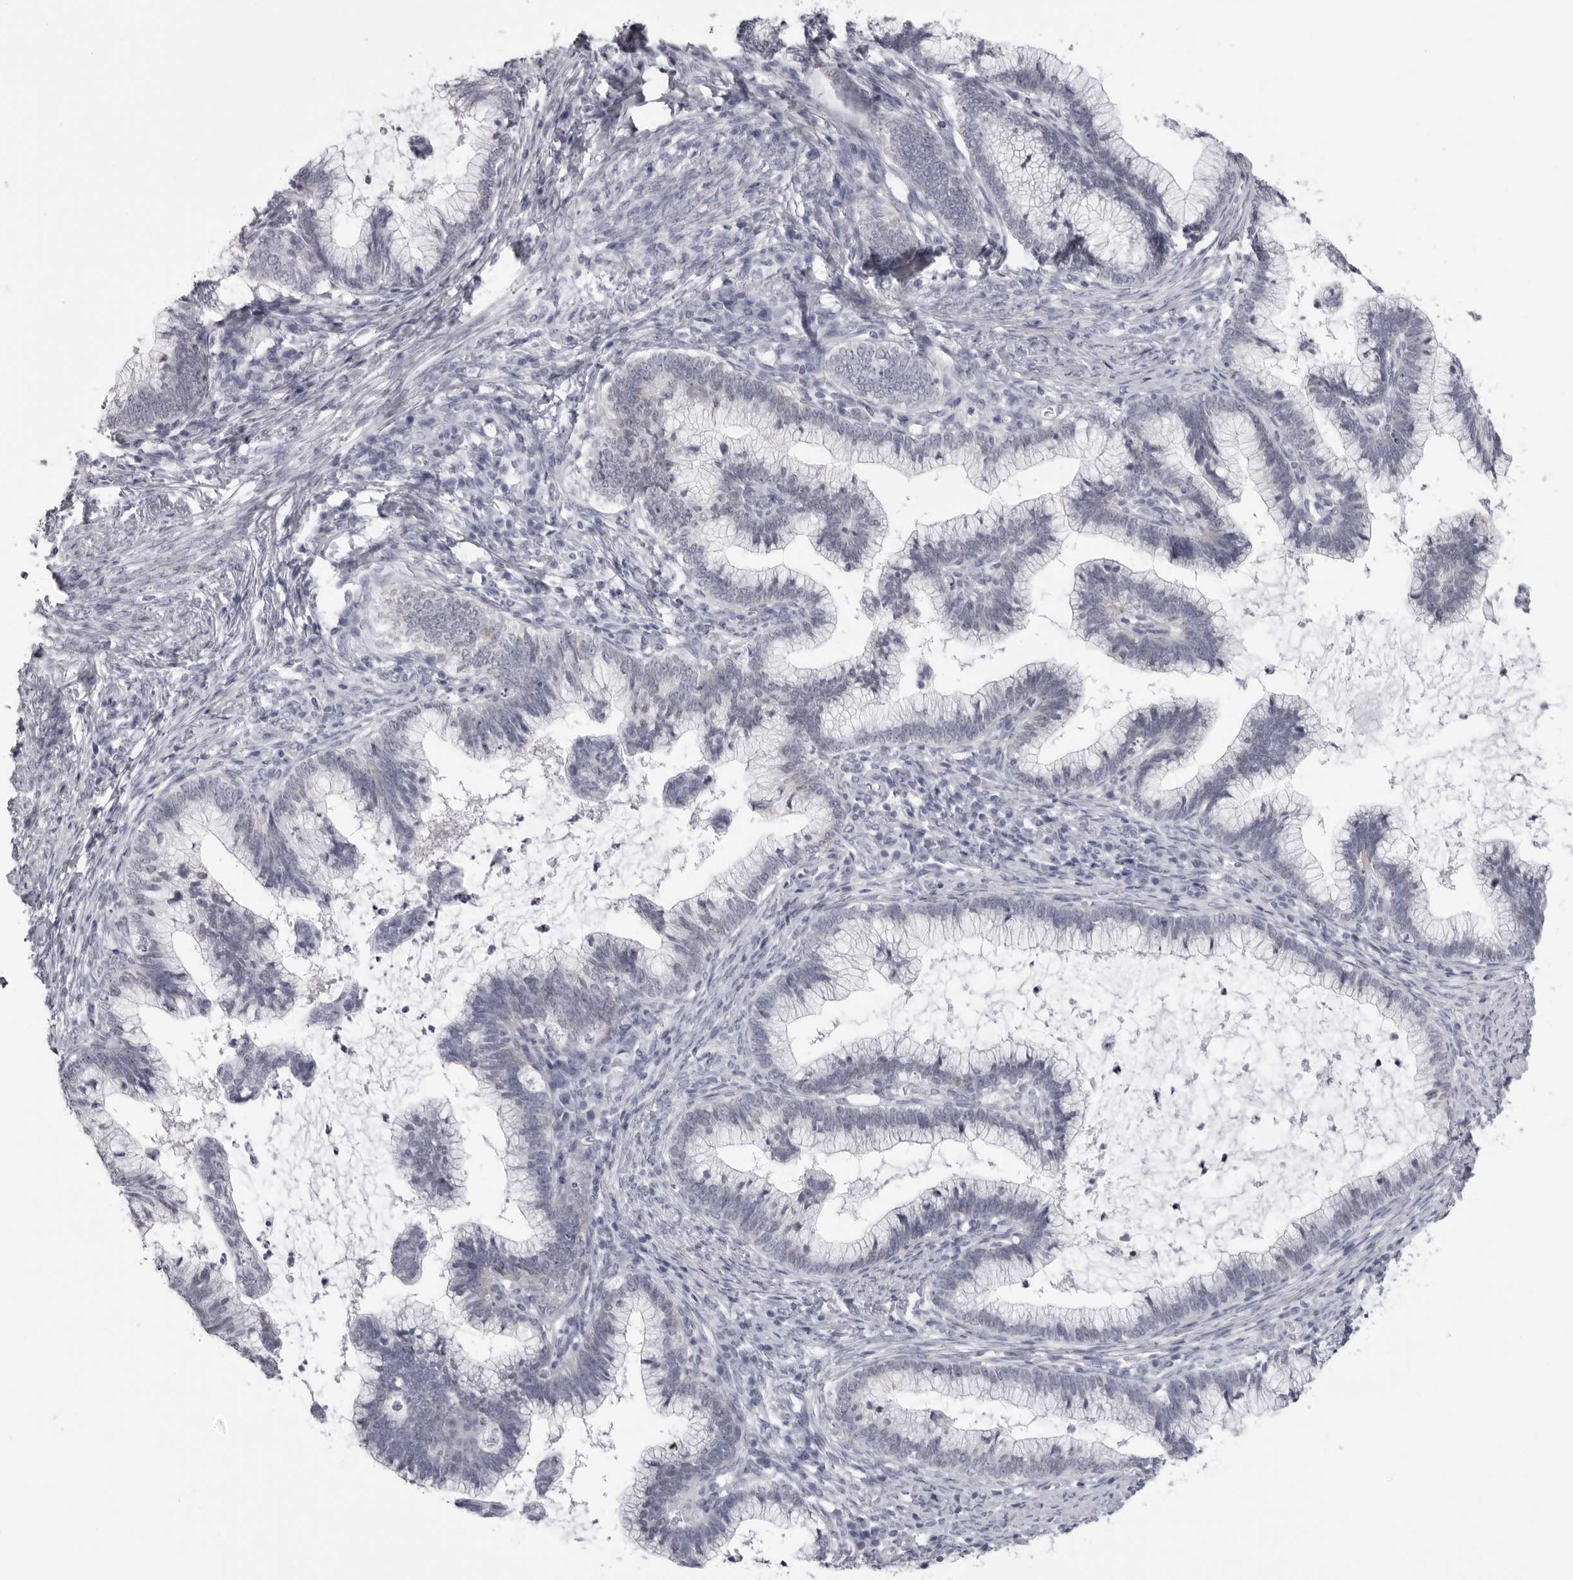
{"staining": {"intensity": "negative", "quantity": "none", "location": "none"}, "tissue": "cervical cancer", "cell_type": "Tumor cells", "image_type": "cancer", "snomed": [{"axis": "morphology", "description": "Adenocarcinoma, NOS"}, {"axis": "topography", "description": "Cervix"}], "caption": "Cervical adenocarcinoma stained for a protein using immunohistochemistry (IHC) shows no staining tumor cells.", "gene": "DNALI1", "patient": {"sex": "female", "age": 36}}